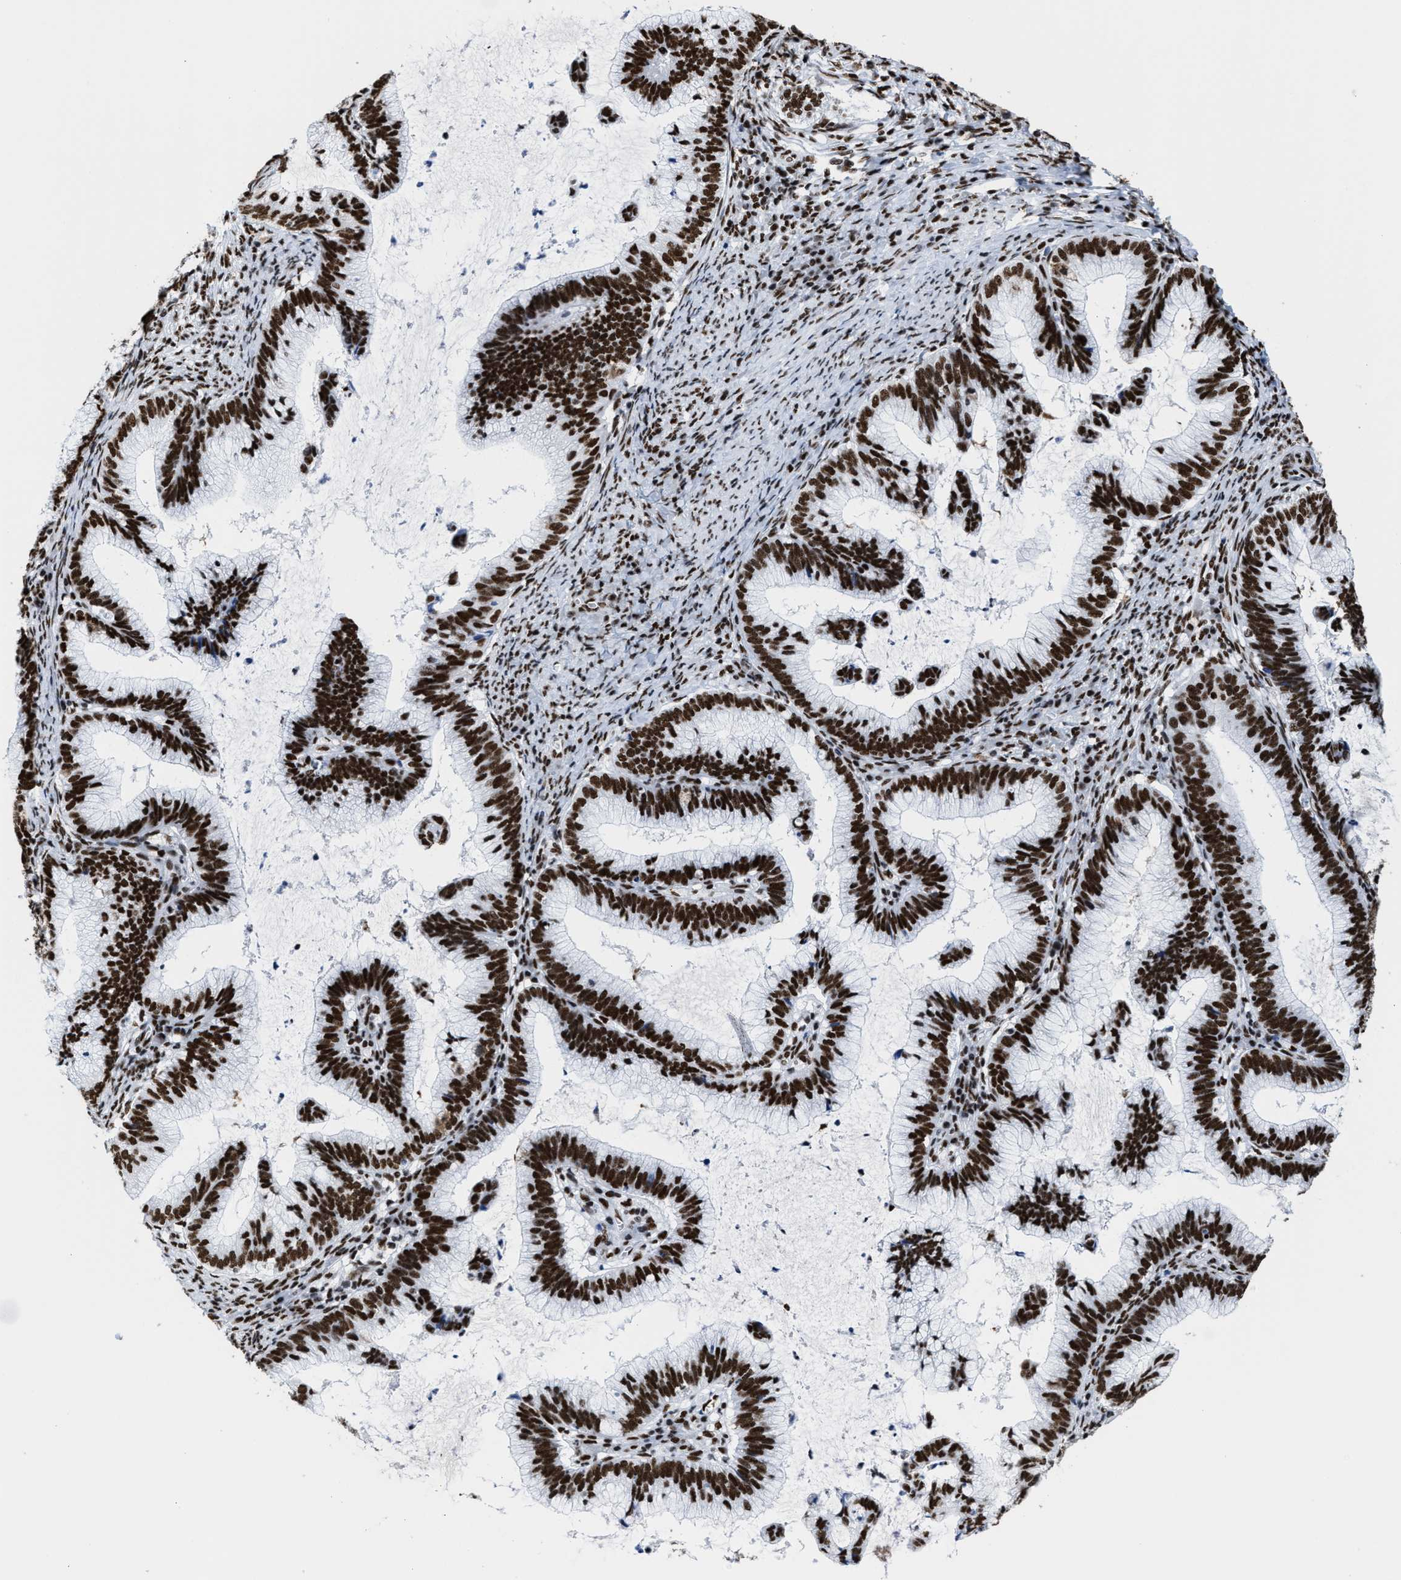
{"staining": {"intensity": "strong", "quantity": ">75%", "location": "nuclear"}, "tissue": "cervical cancer", "cell_type": "Tumor cells", "image_type": "cancer", "snomed": [{"axis": "morphology", "description": "Adenocarcinoma, NOS"}, {"axis": "topography", "description": "Cervix"}], "caption": "Tumor cells demonstrate strong nuclear expression in about >75% of cells in cervical cancer.", "gene": "SMARCC2", "patient": {"sex": "female", "age": 36}}